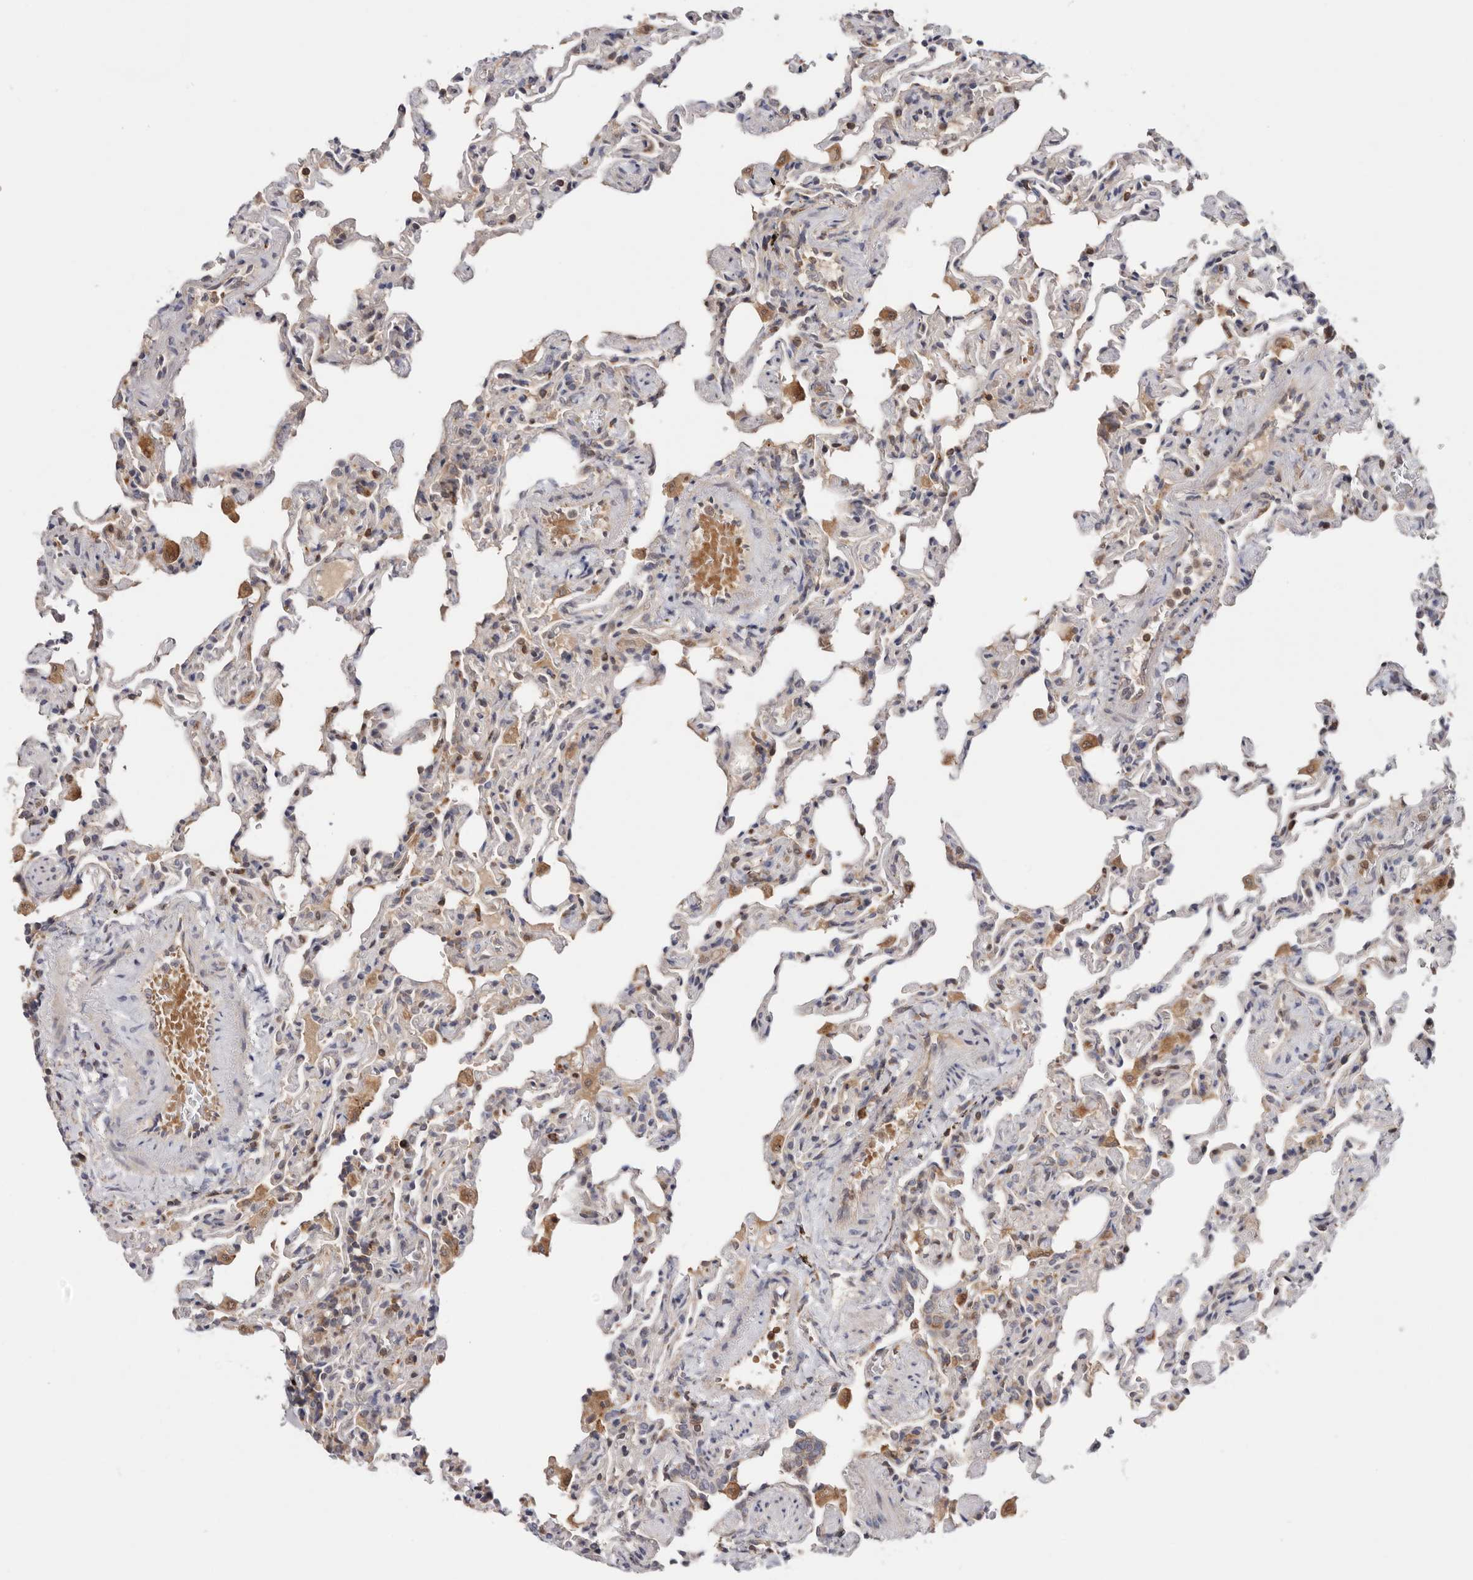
{"staining": {"intensity": "weak", "quantity": "<25%", "location": "cytoplasmic/membranous"}, "tissue": "lung", "cell_type": "Alveolar cells", "image_type": "normal", "snomed": [{"axis": "morphology", "description": "Normal tissue, NOS"}, {"axis": "topography", "description": "Lung"}], "caption": "High magnification brightfield microscopy of normal lung stained with DAB (3,3'-diaminobenzidine) (brown) and counterstained with hematoxylin (blue): alveolar cells show no significant expression. (Immunohistochemistry (ihc), brightfield microscopy, high magnification).", "gene": "RNF213", "patient": {"sex": "male", "age": 20}}